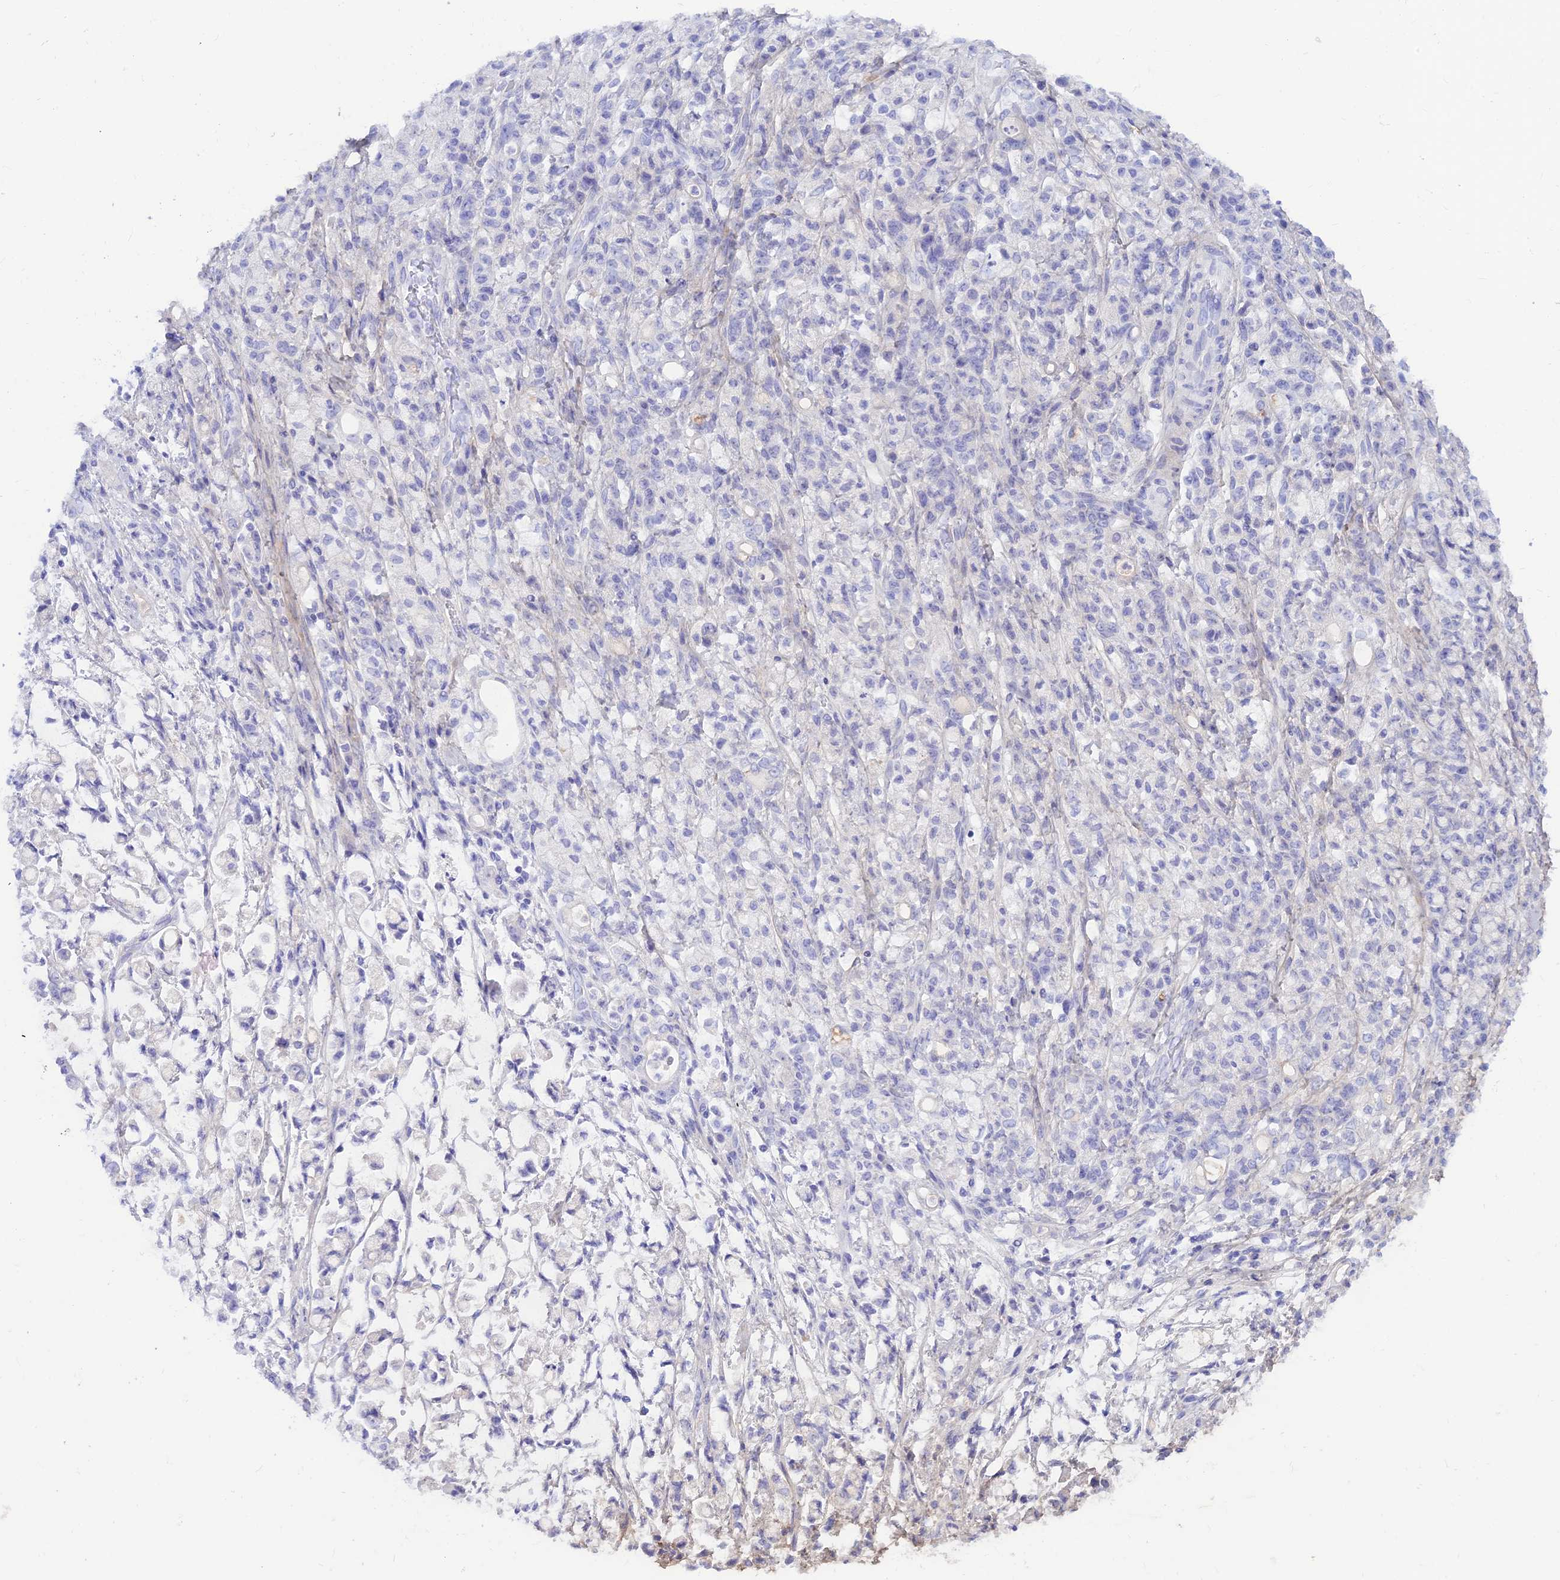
{"staining": {"intensity": "negative", "quantity": "none", "location": "none"}, "tissue": "stomach cancer", "cell_type": "Tumor cells", "image_type": "cancer", "snomed": [{"axis": "morphology", "description": "Adenocarcinoma, NOS"}, {"axis": "topography", "description": "Stomach"}], "caption": "Tumor cells are negative for protein expression in human adenocarcinoma (stomach).", "gene": "PRNP", "patient": {"sex": "female", "age": 60}}